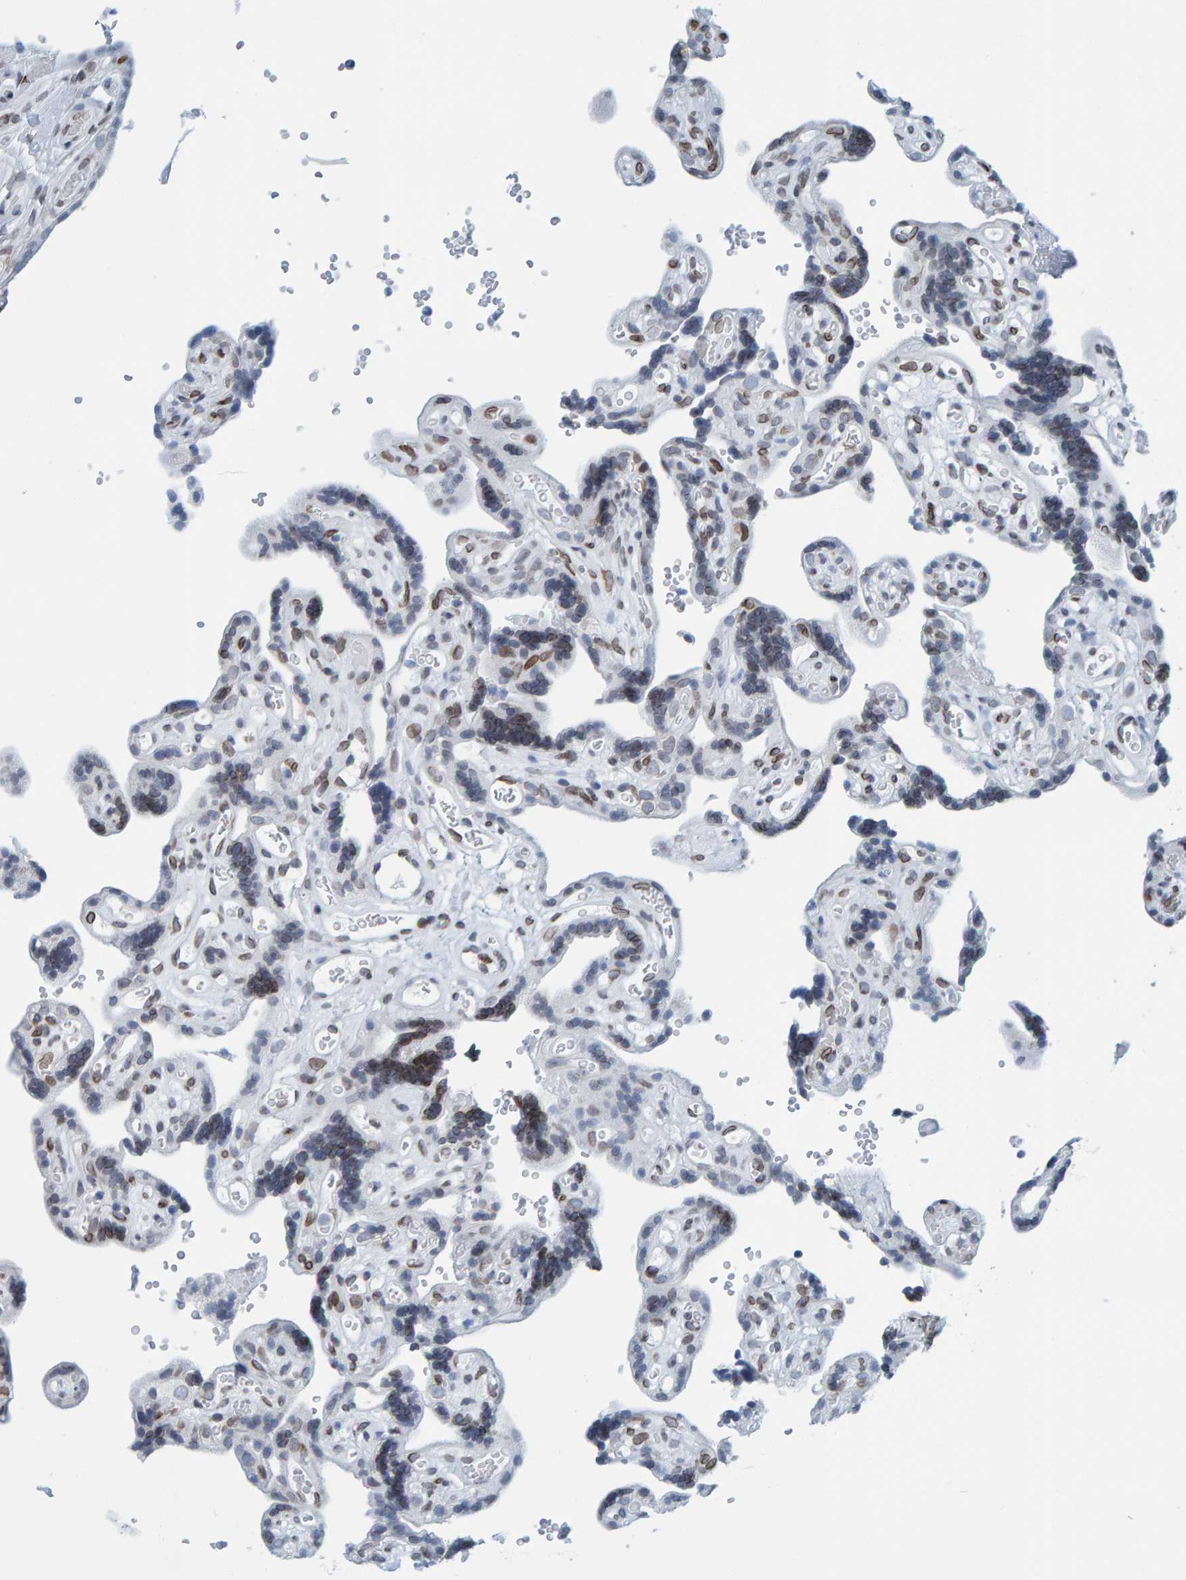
{"staining": {"intensity": "weak", "quantity": "<25%", "location": "cytoplasmic/membranous,nuclear"}, "tissue": "placenta", "cell_type": "Decidual cells", "image_type": "normal", "snomed": [{"axis": "morphology", "description": "Normal tissue, NOS"}, {"axis": "topography", "description": "Placenta"}], "caption": "Decidual cells are negative for brown protein staining in benign placenta. The staining was performed using DAB (3,3'-diaminobenzidine) to visualize the protein expression in brown, while the nuclei were stained in blue with hematoxylin (Magnification: 20x).", "gene": "LMNB2", "patient": {"sex": "female", "age": 30}}